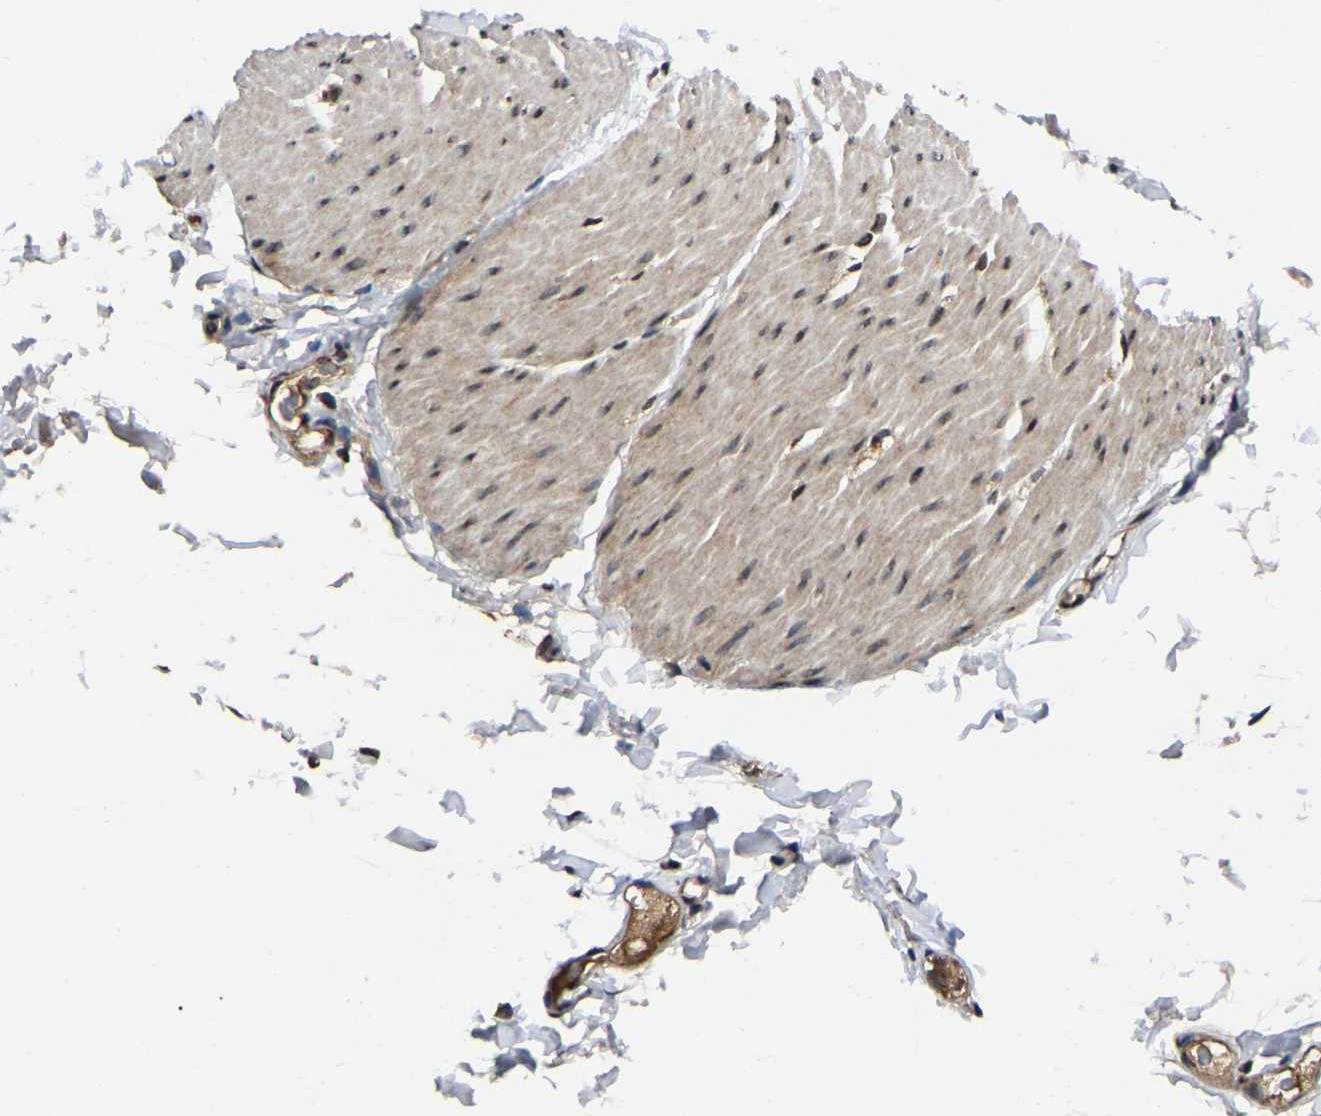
{"staining": {"intensity": "moderate", "quantity": ">75%", "location": "nuclear"}, "tissue": "smooth muscle", "cell_type": "Smooth muscle cells", "image_type": "normal", "snomed": [{"axis": "morphology", "description": "Normal tissue, NOS"}, {"axis": "topography", "description": "Smooth muscle"}, {"axis": "topography", "description": "Colon"}], "caption": "Immunohistochemistry (IHC) histopathology image of normal smooth muscle: human smooth muscle stained using immunohistochemistry exhibits medium levels of moderate protein expression localized specifically in the nuclear of smooth muscle cells, appearing as a nuclear brown color.", "gene": "TRIM35", "patient": {"sex": "male", "age": 67}}